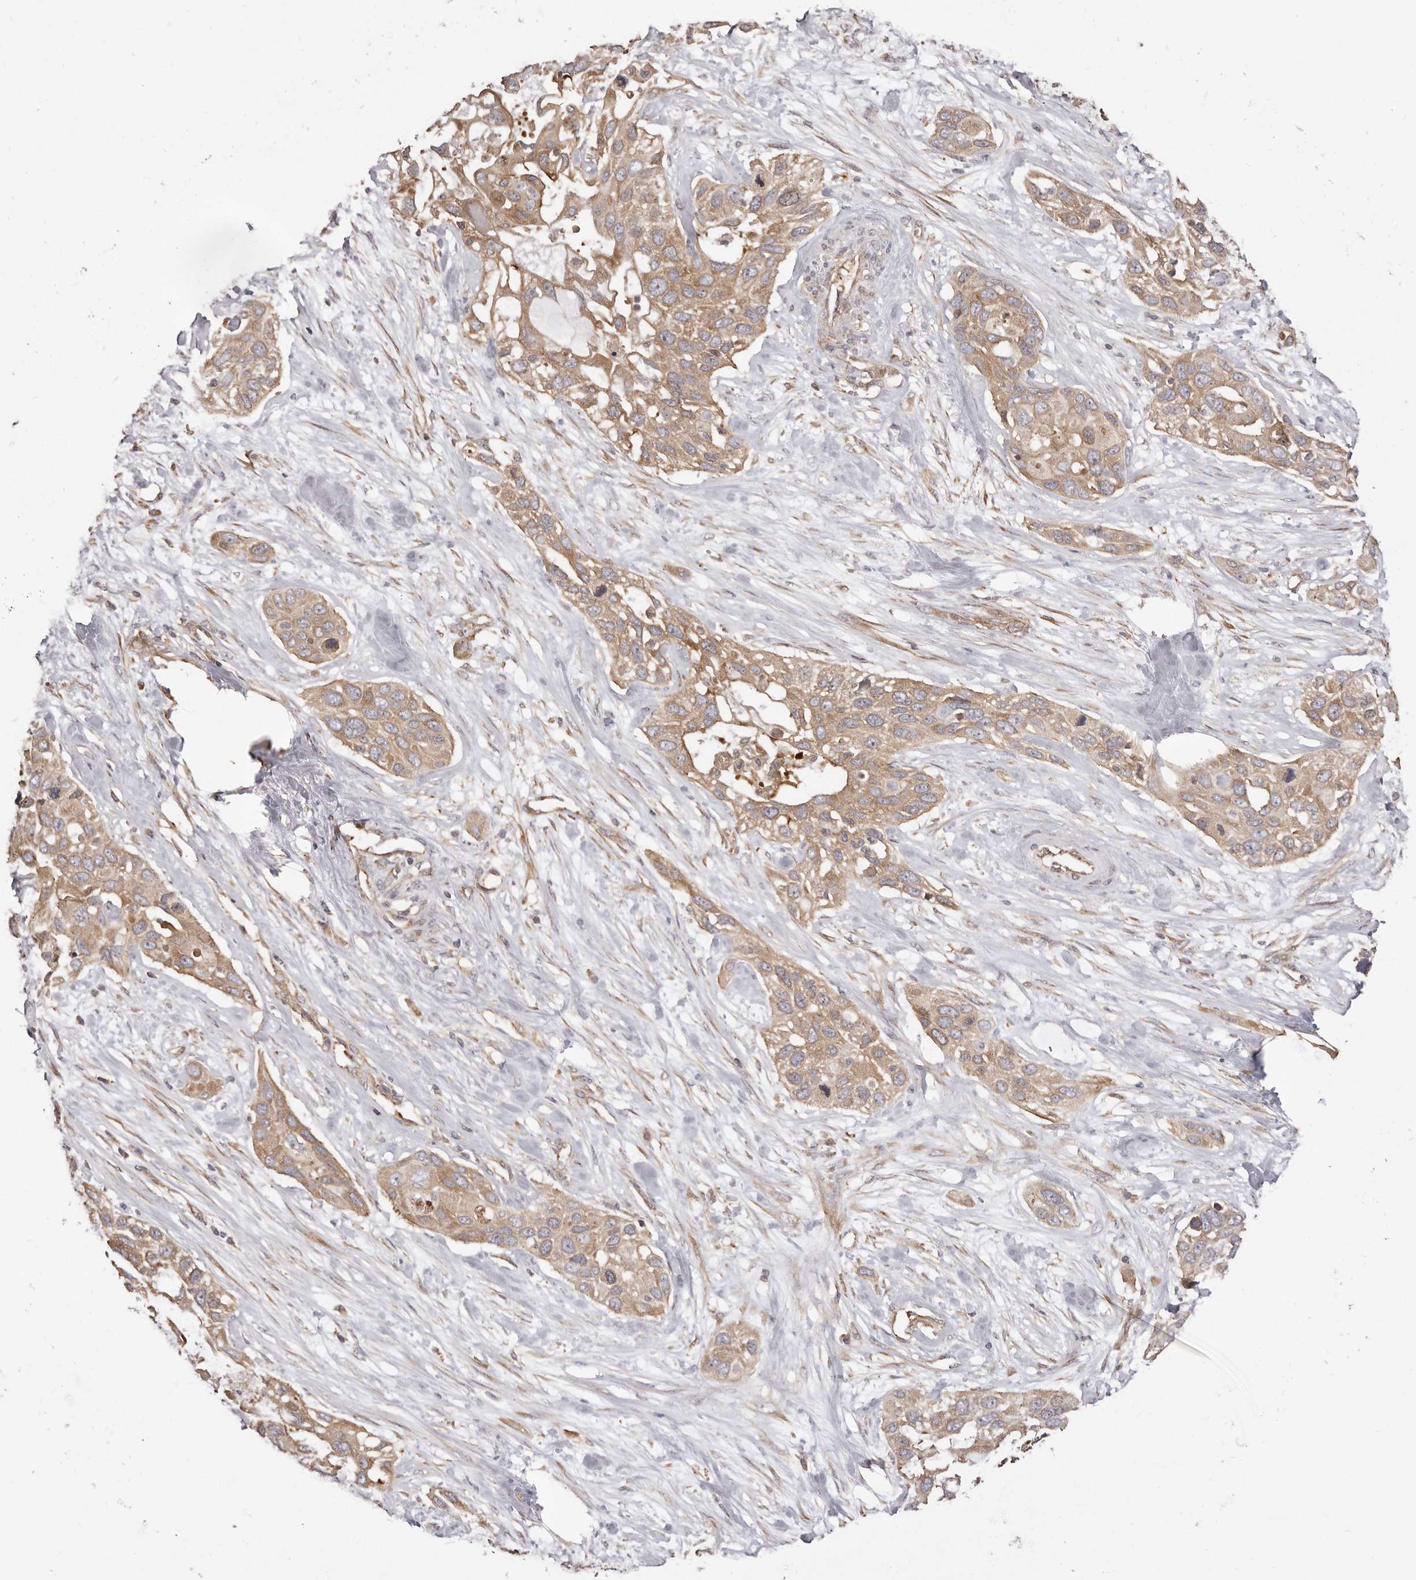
{"staining": {"intensity": "moderate", "quantity": ">75%", "location": "cytoplasmic/membranous"}, "tissue": "pancreatic cancer", "cell_type": "Tumor cells", "image_type": "cancer", "snomed": [{"axis": "morphology", "description": "Adenocarcinoma, NOS"}, {"axis": "topography", "description": "Pancreas"}], "caption": "A micrograph of human pancreatic cancer (adenocarcinoma) stained for a protein displays moderate cytoplasmic/membranous brown staining in tumor cells.", "gene": "RPS6", "patient": {"sex": "female", "age": 60}}